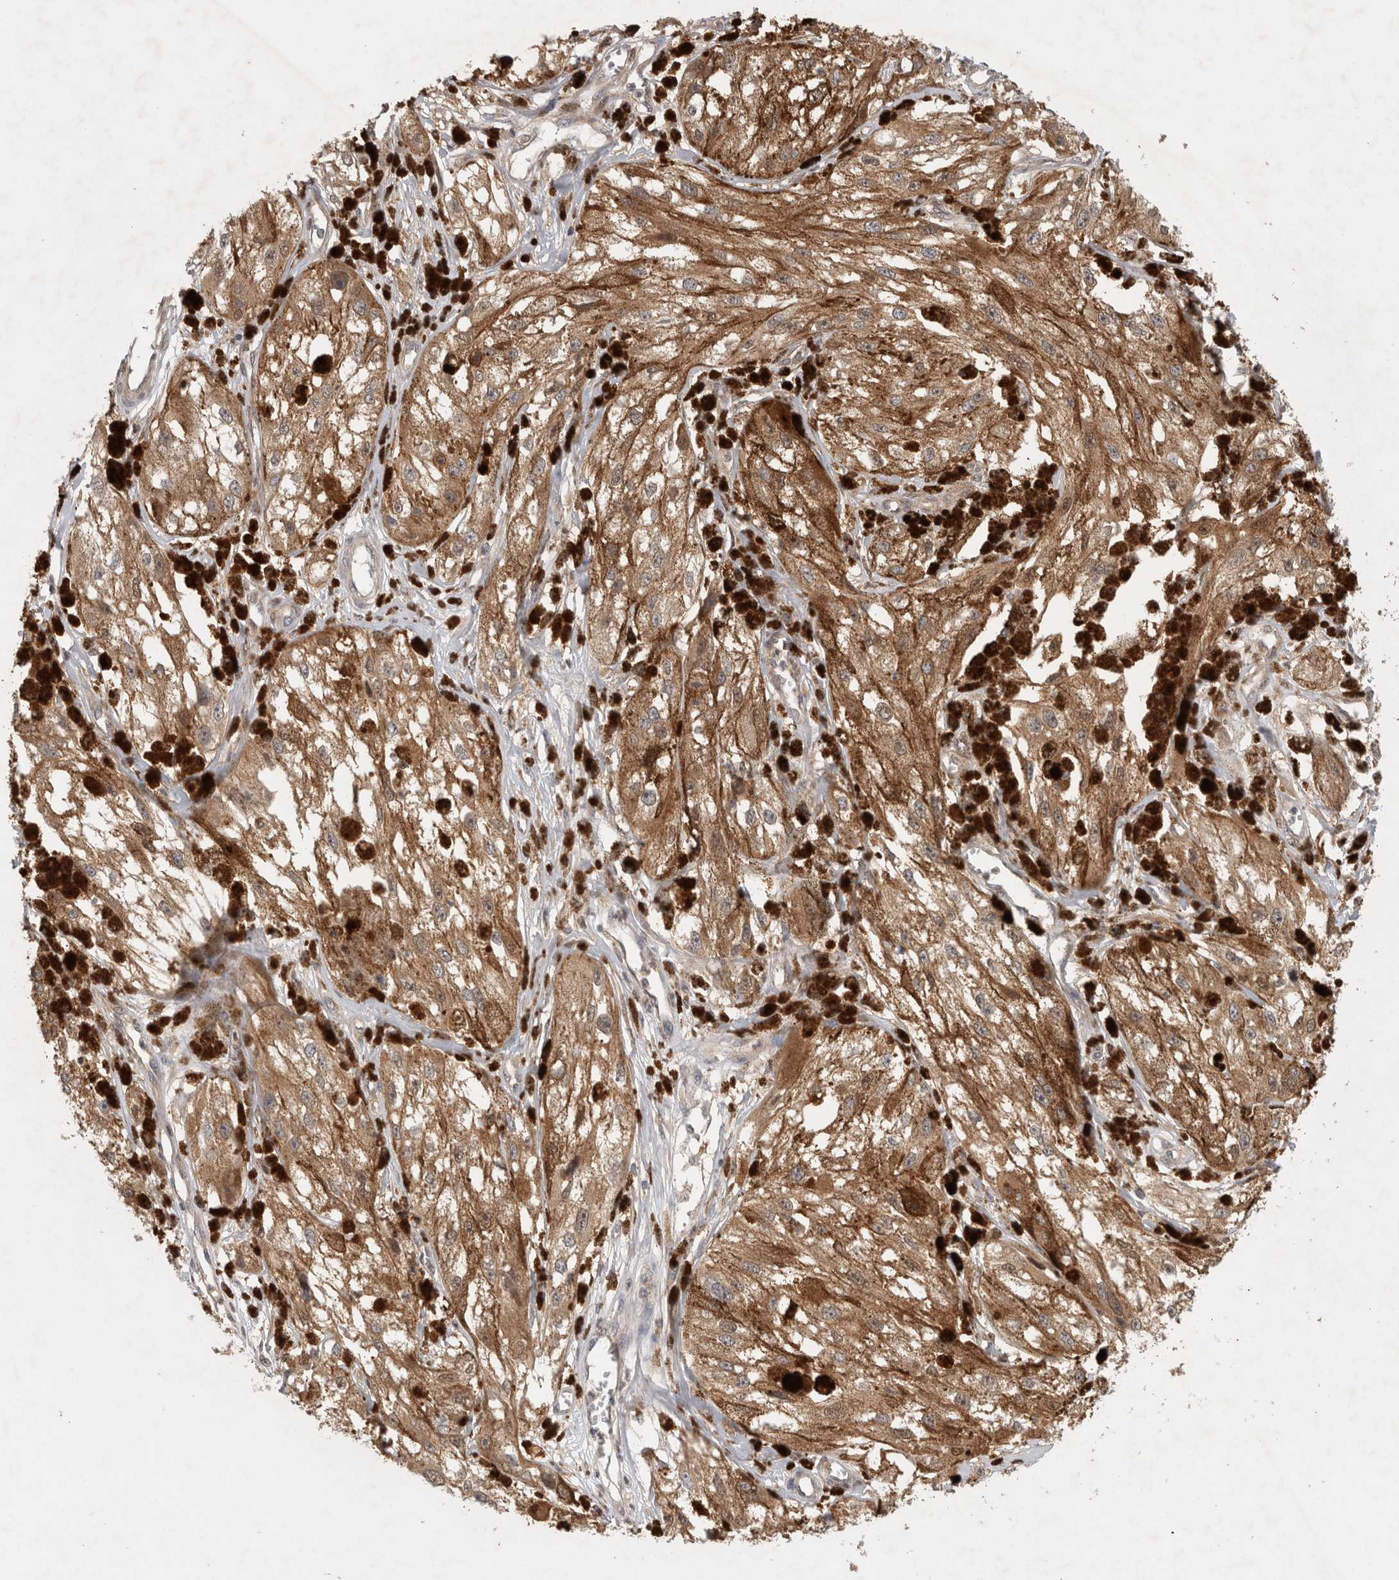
{"staining": {"intensity": "moderate", "quantity": ">75%", "location": "cytoplasmic/membranous"}, "tissue": "melanoma", "cell_type": "Tumor cells", "image_type": "cancer", "snomed": [{"axis": "morphology", "description": "Malignant melanoma, NOS"}, {"axis": "topography", "description": "Skin"}], "caption": "Immunohistochemical staining of human malignant melanoma displays medium levels of moderate cytoplasmic/membranous expression in approximately >75% of tumor cells. The protein of interest is stained brown, and the nuclei are stained in blue (DAB (3,3'-diaminobenzidine) IHC with brightfield microscopy, high magnification).", "gene": "PIGP", "patient": {"sex": "male", "age": 88}}